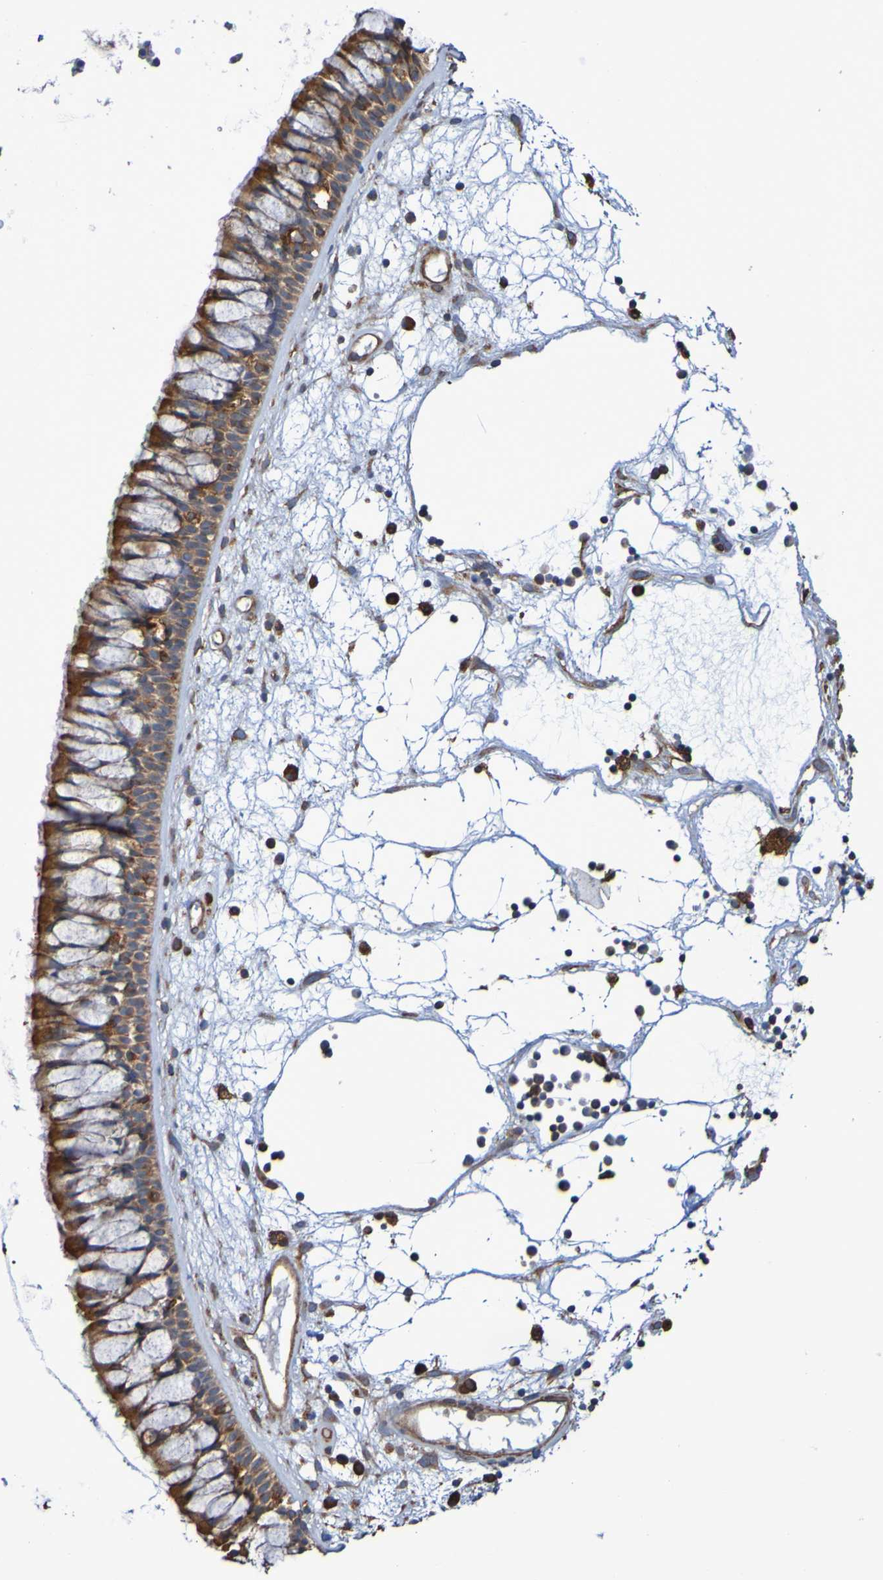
{"staining": {"intensity": "strong", "quantity": ">75%", "location": "cytoplasmic/membranous"}, "tissue": "nasopharynx", "cell_type": "Respiratory epithelial cells", "image_type": "normal", "snomed": [{"axis": "morphology", "description": "Normal tissue, NOS"}, {"axis": "morphology", "description": "Inflammation, NOS"}, {"axis": "topography", "description": "Nasopharynx"}], "caption": "Immunohistochemistry (DAB) staining of unremarkable human nasopharynx reveals strong cytoplasmic/membranous protein expression in approximately >75% of respiratory epithelial cells. (brown staining indicates protein expression, while blue staining denotes nuclei).", "gene": "RAB11A", "patient": {"sex": "male", "age": 48}}